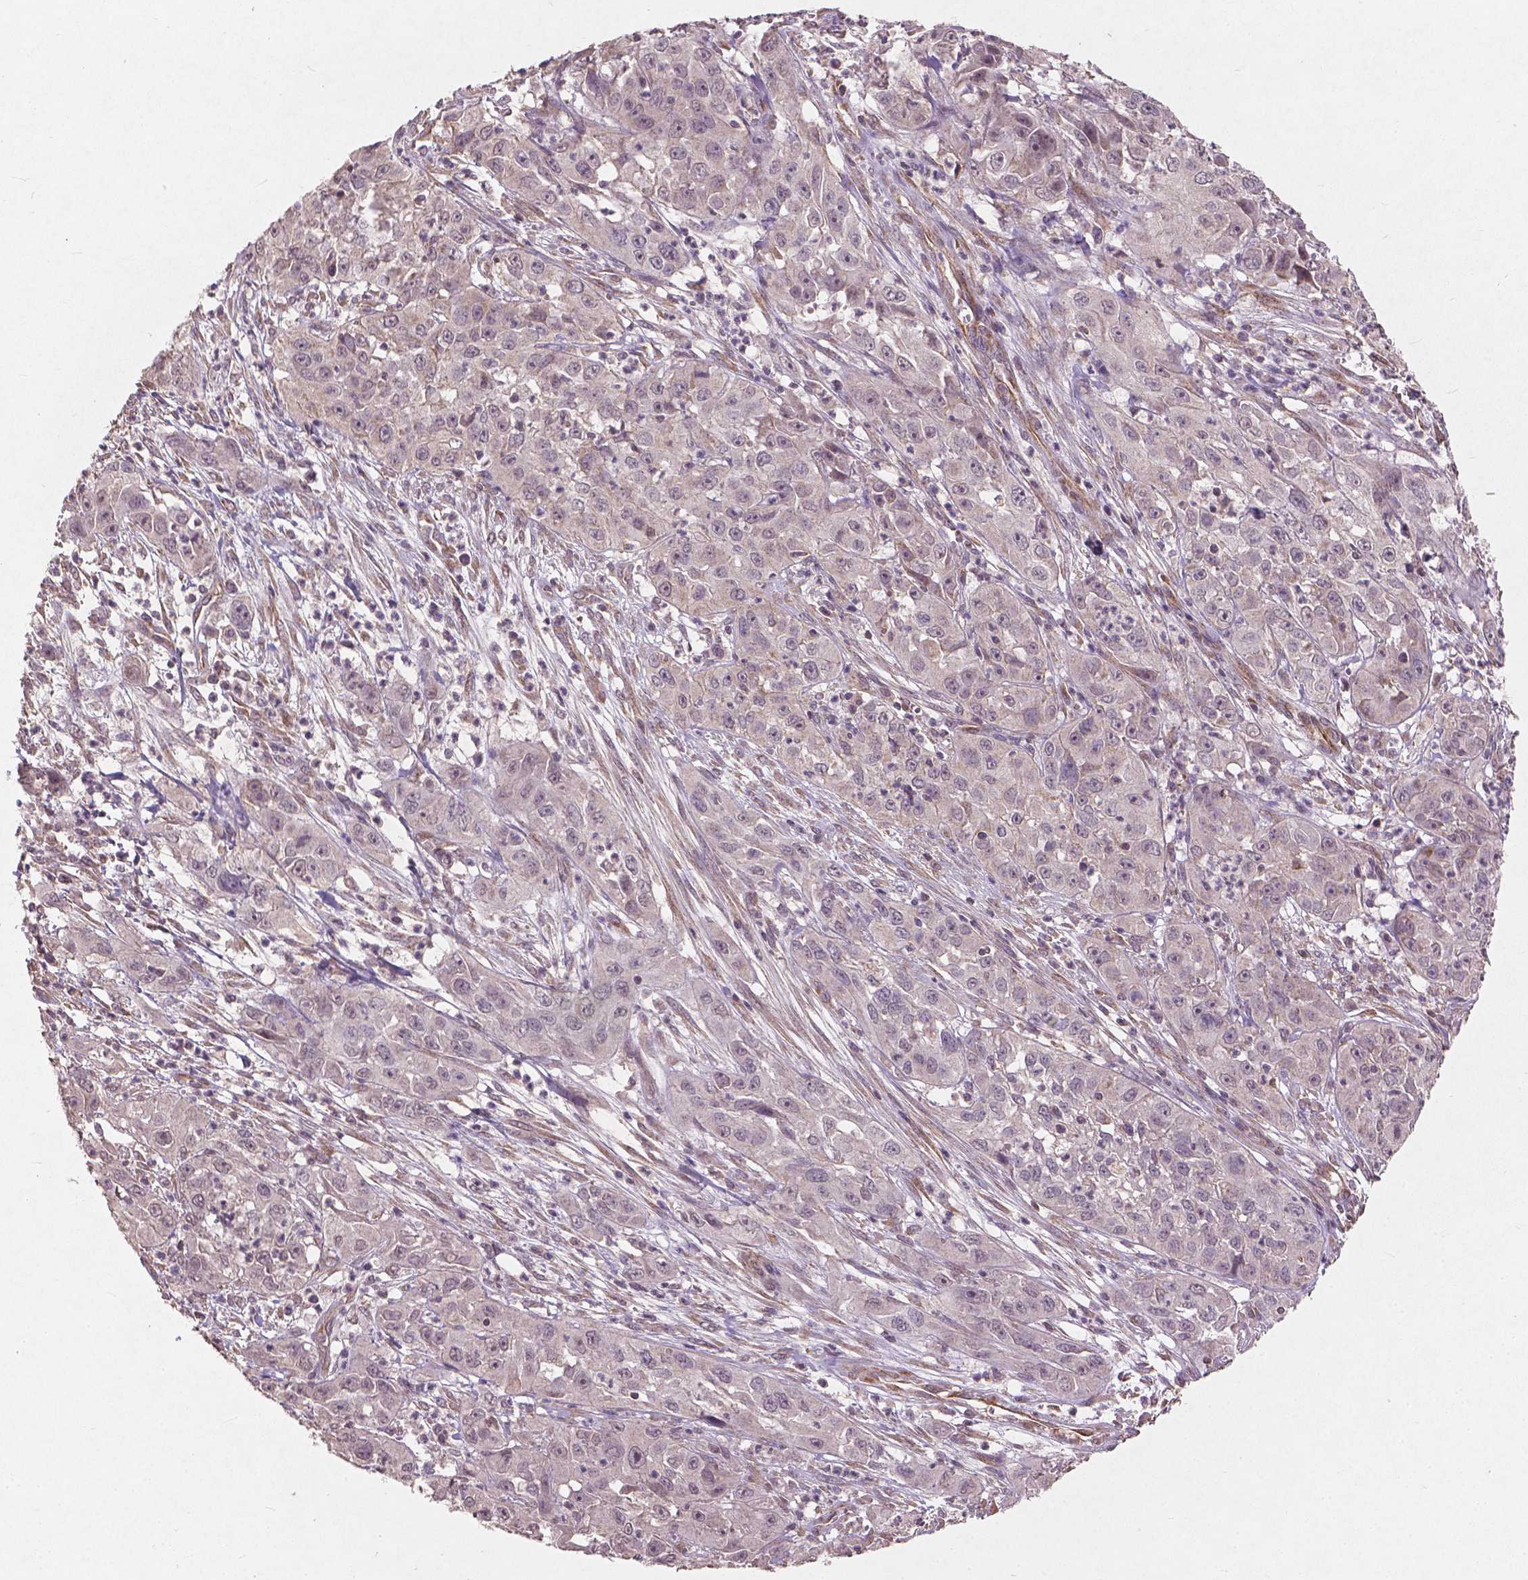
{"staining": {"intensity": "negative", "quantity": "none", "location": "none"}, "tissue": "cervical cancer", "cell_type": "Tumor cells", "image_type": "cancer", "snomed": [{"axis": "morphology", "description": "Squamous cell carcinoma, NOS"}, {"axis": "topography", "description": "Cervix"}], "caption": "Cervical cancer stained for a protein using immunohistochemistry exhibits no expression tumor cells.", "gene": "SMAD2", "patient": {"sex": "female", "age": 32}}